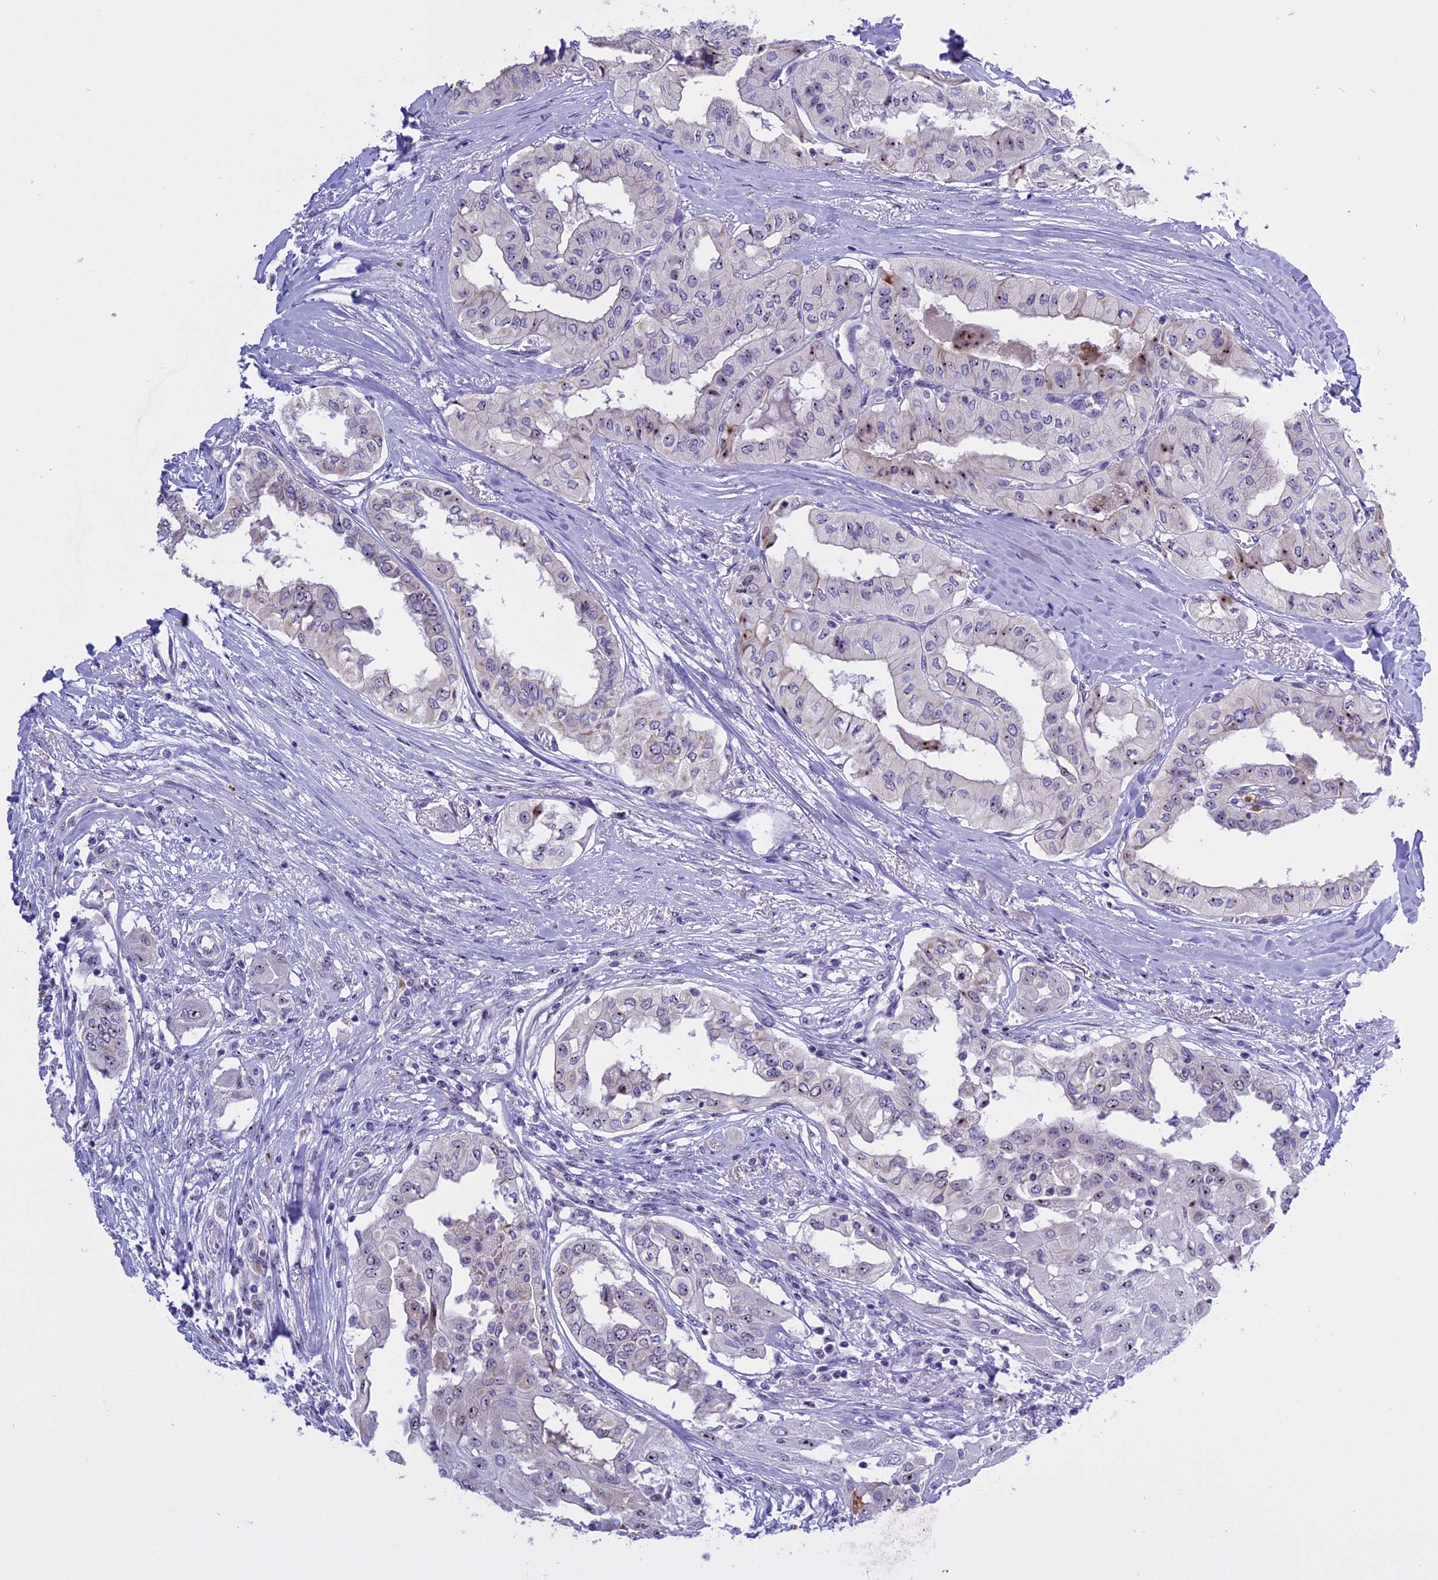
{"staining": {"intensity": "moderate", "quantity": "<25%", "location": "nuclear"}, "tissue": "thyroid cancer", "cell_type": "Tumor cells", "image_type": "cancer", "snomed": [{"axis": "morphology", "description": "Papillary adenocarcinoma, NOS"}, {"axis": "topography", "description": "Thyroid gland"}], "caption": "Human thyroid cancer (papillary adenocarcinoma) stained with a brown dye exhibits moderate nuclear positive expression in about <25% of tumor cells.", "gene": "TBL3", "patient": {"sex": "female", "age": 59}}